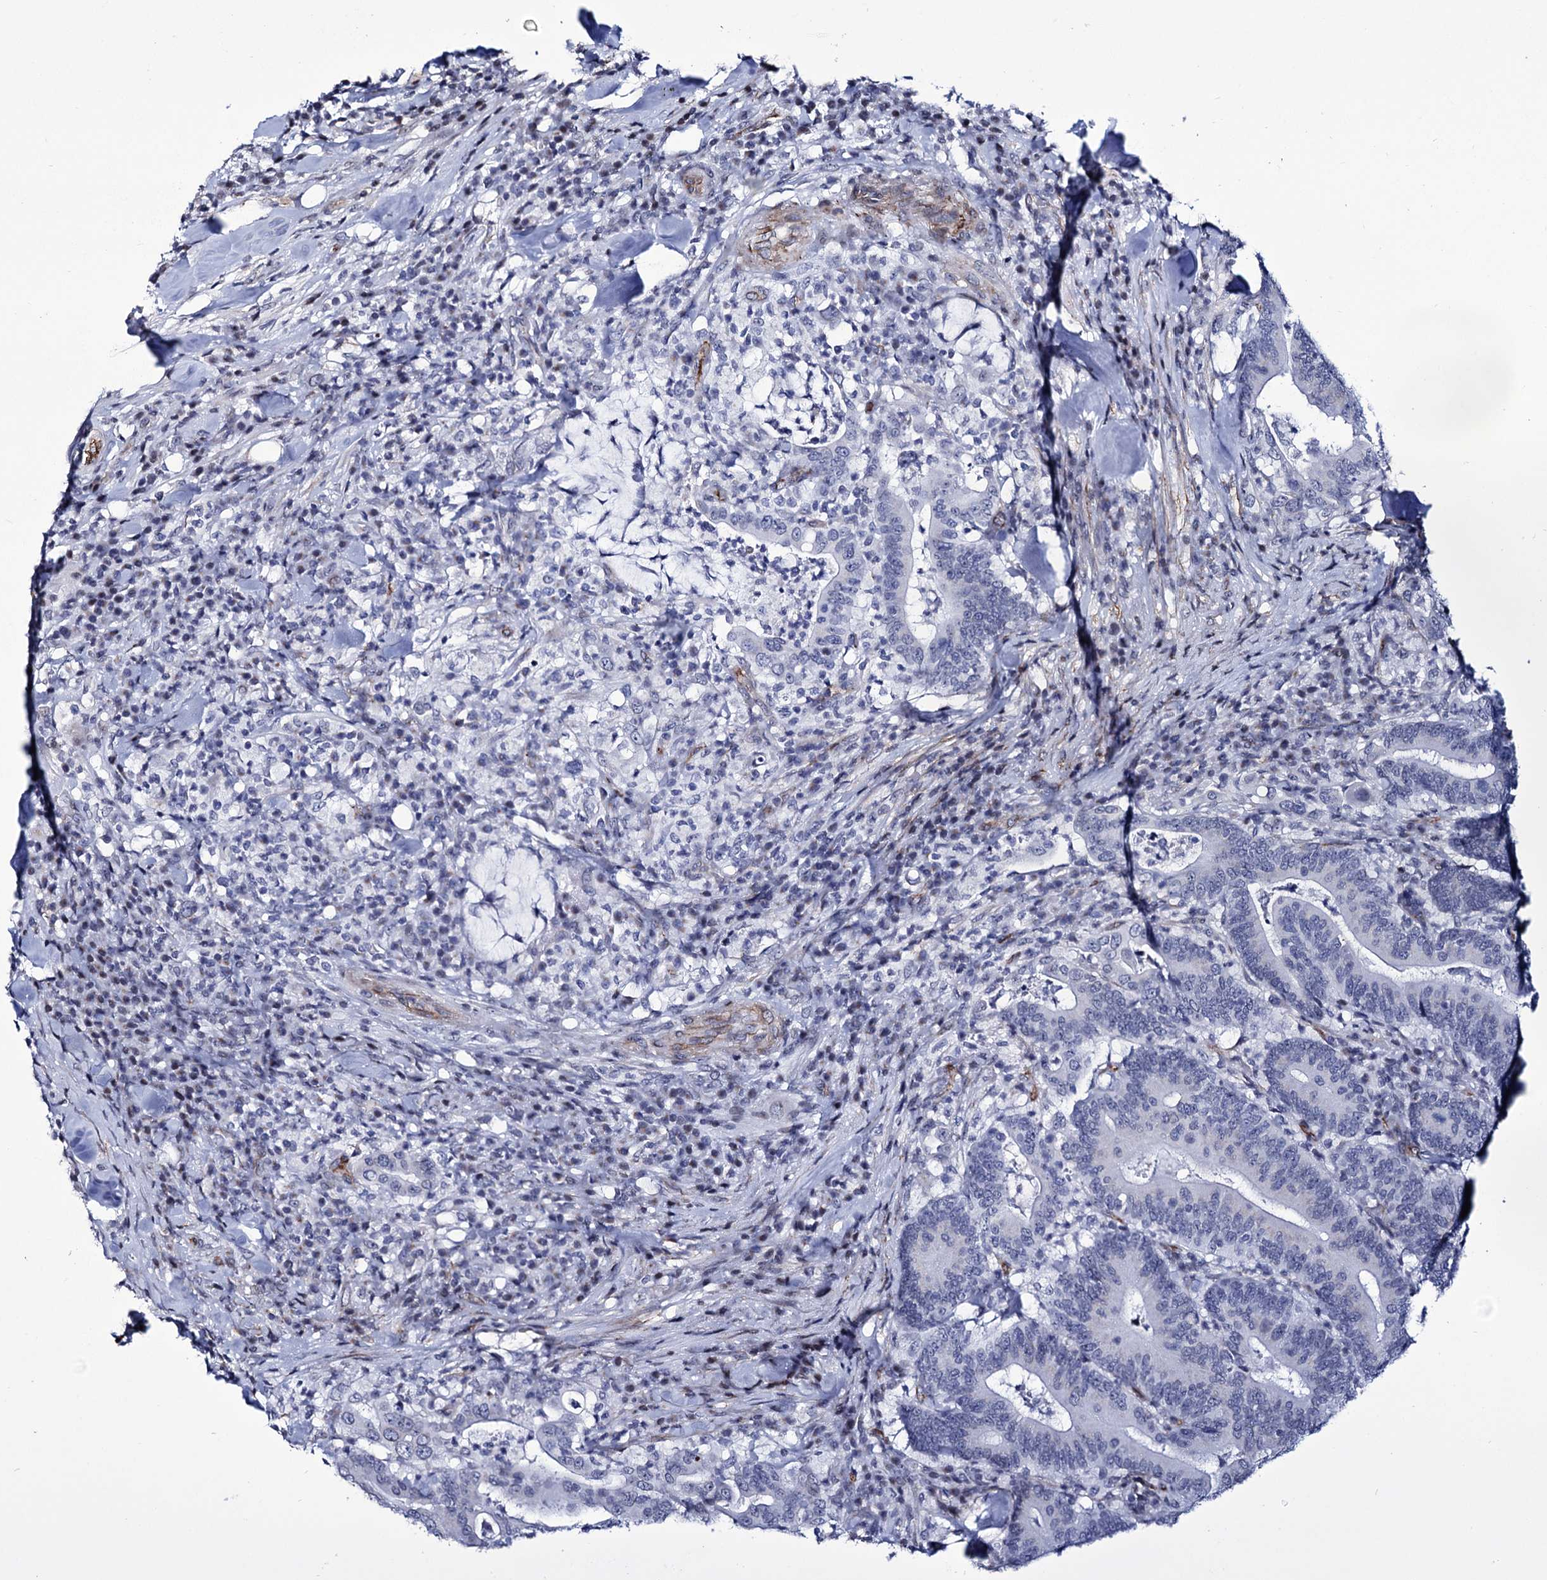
{"staining": {"intensity": "negative", "quantity": "none", "location": "none"}, "tissue": "colorectal cancer", "cell_type": "Tumor cells", "image_type": "cancer", "snomed": [{"axis": "morphology", "description": "Adenocarcinoma, NOS"}, {"axis": "topography", "description": "Colon"}], "caption": "A micrograph of human adenocarcinoma (colorectal) is negative for staining in tumor cells.", "gene": "ZC3H12C", "patient": {"sex": "female", "age": 66}}